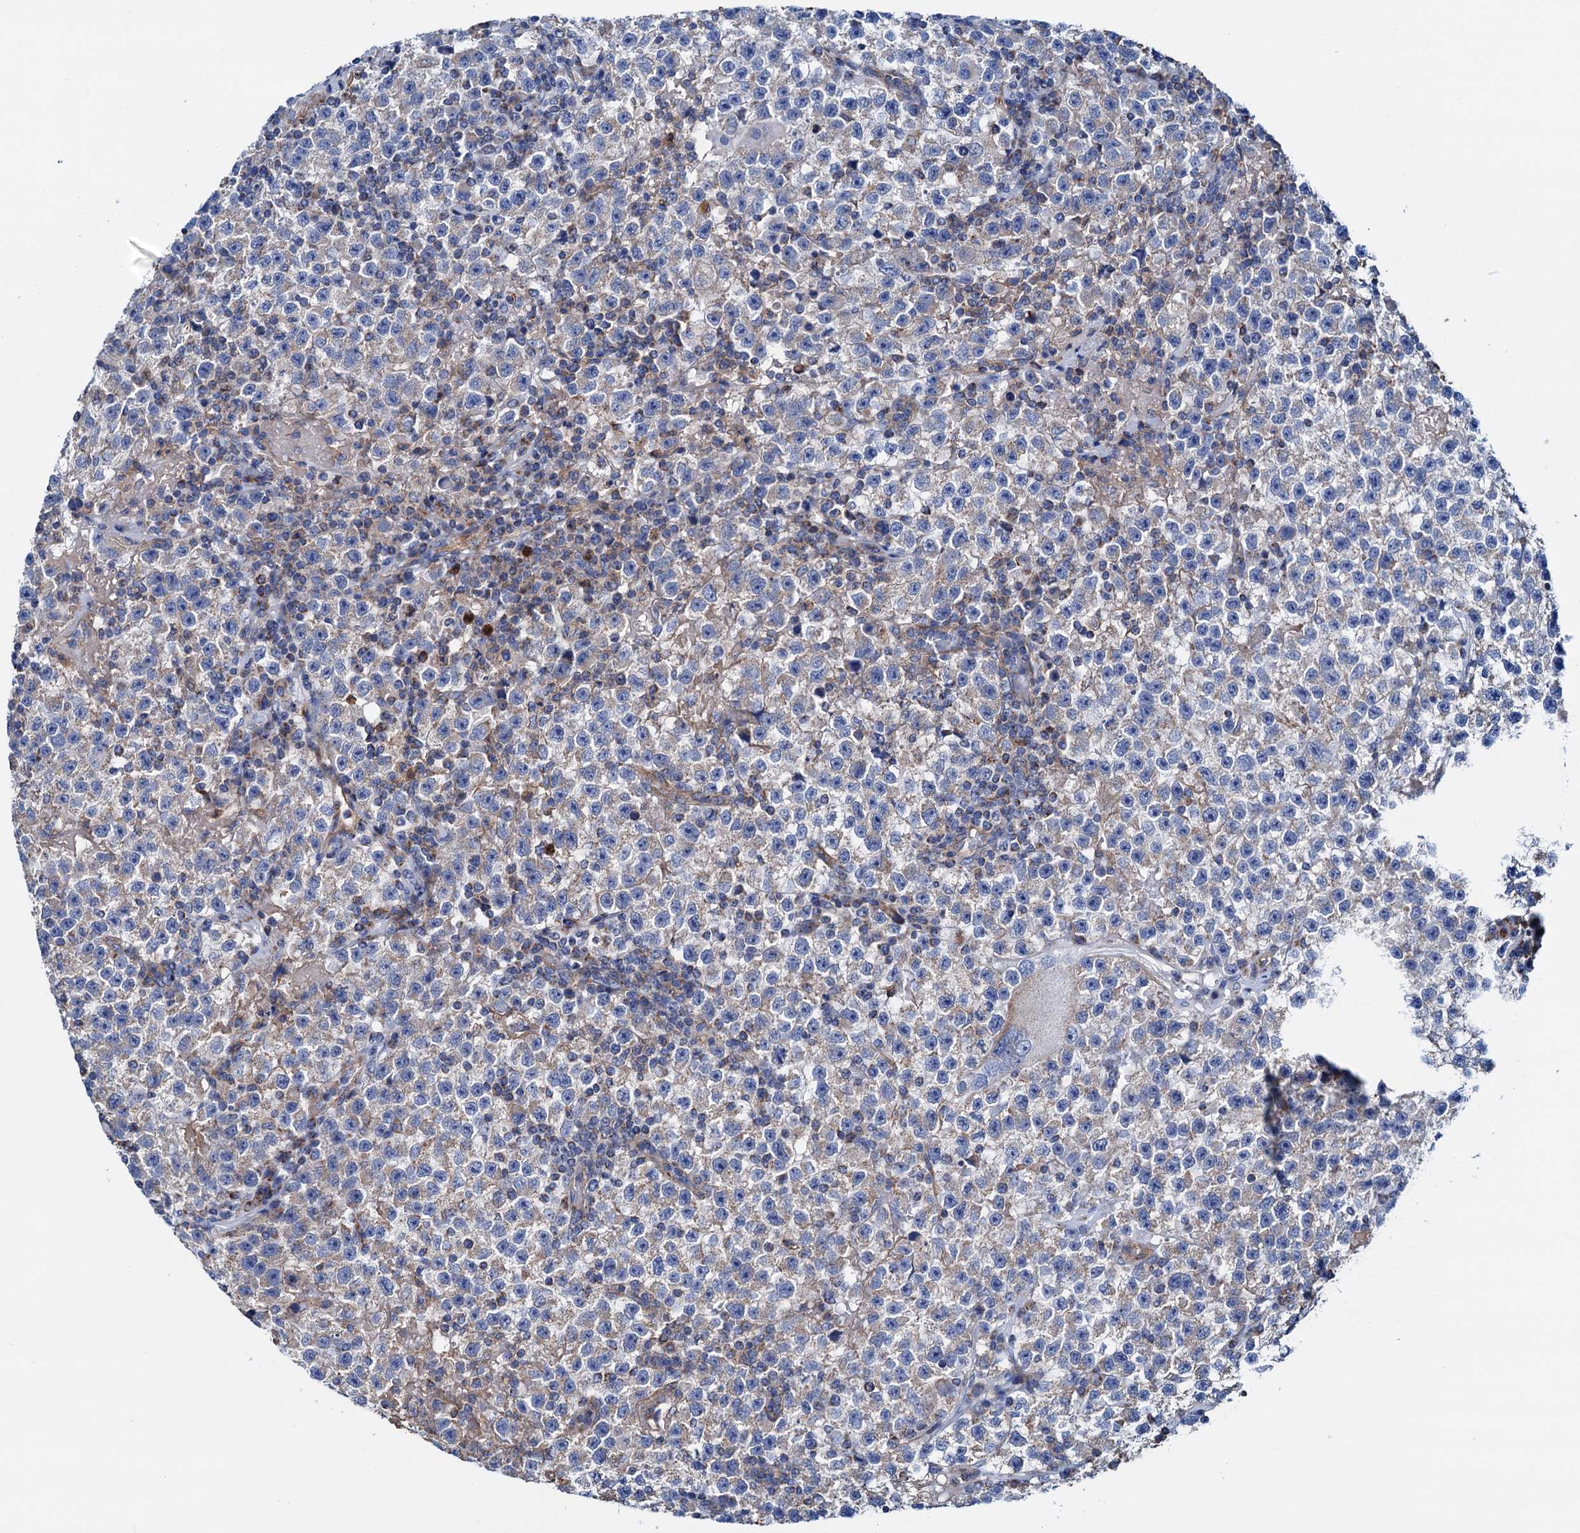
{"staining": {"intensity": "negative", "quantity": "none", "location": "none"}, "tissue": "testis cancer", "cell_type": "Tumor cells", "image_type": "cancer", "snomed": [{"axis": "morphology", "description": "Seminoma, NOS"}, {"axis": "topography", "description": "Testis"}], "caption": "IHC photomicrograph of testis cancer (seminoma) stained for a protein (brown), which reveals no positivity in tumor cells.", "gene": "RASSF9", "patient": {"sex": "male", "age": 22}}